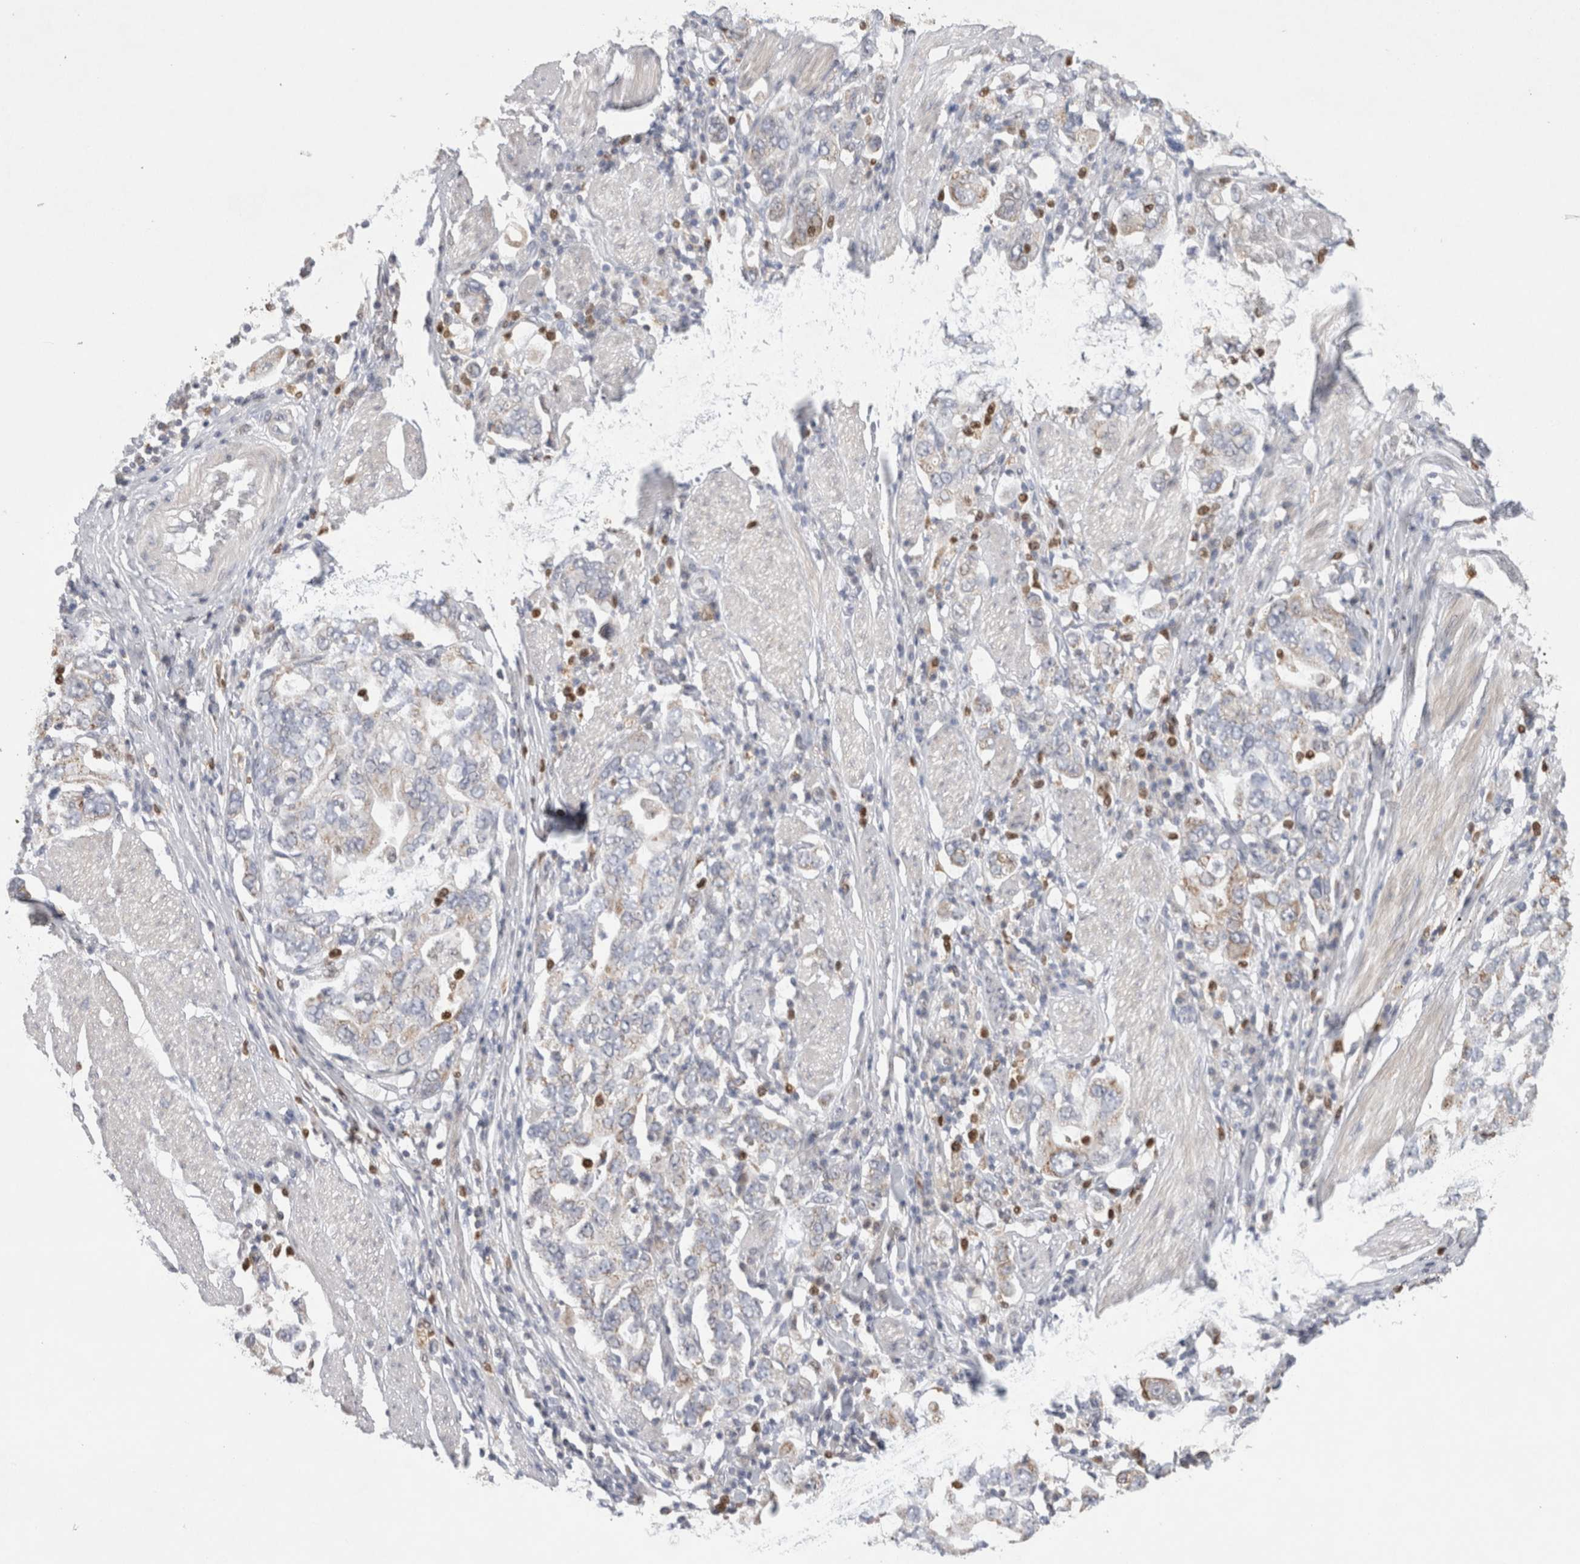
{"staining": {"intensity": "weak", "quantity": "<25%", "location": "cytoplasmic/membranous"}, "tissue": "stomach cancer", "cell_type": "Tumor cells", "image_type": "cancer", "snomed": [{"axis": "morphology", "description": "Adenocarcinoma, NOS"}, {"axis": "topography", "description": "Stomach, upper"}], "caption": "A high-resolution image shows immunohistochemistry (IHC) staining of stomach cancer (adenocarcinoma), which displays no significant staining in tumor cells. The staining was performed using DAB (3,3'-diaminobenzidine) to visualize the protein expression in brown, while the nuclei were stained in blue with hematoxylin (Magnification: 20x).", "gene": "AGMAT", "patient": {"sex": "male", "age": 62}}